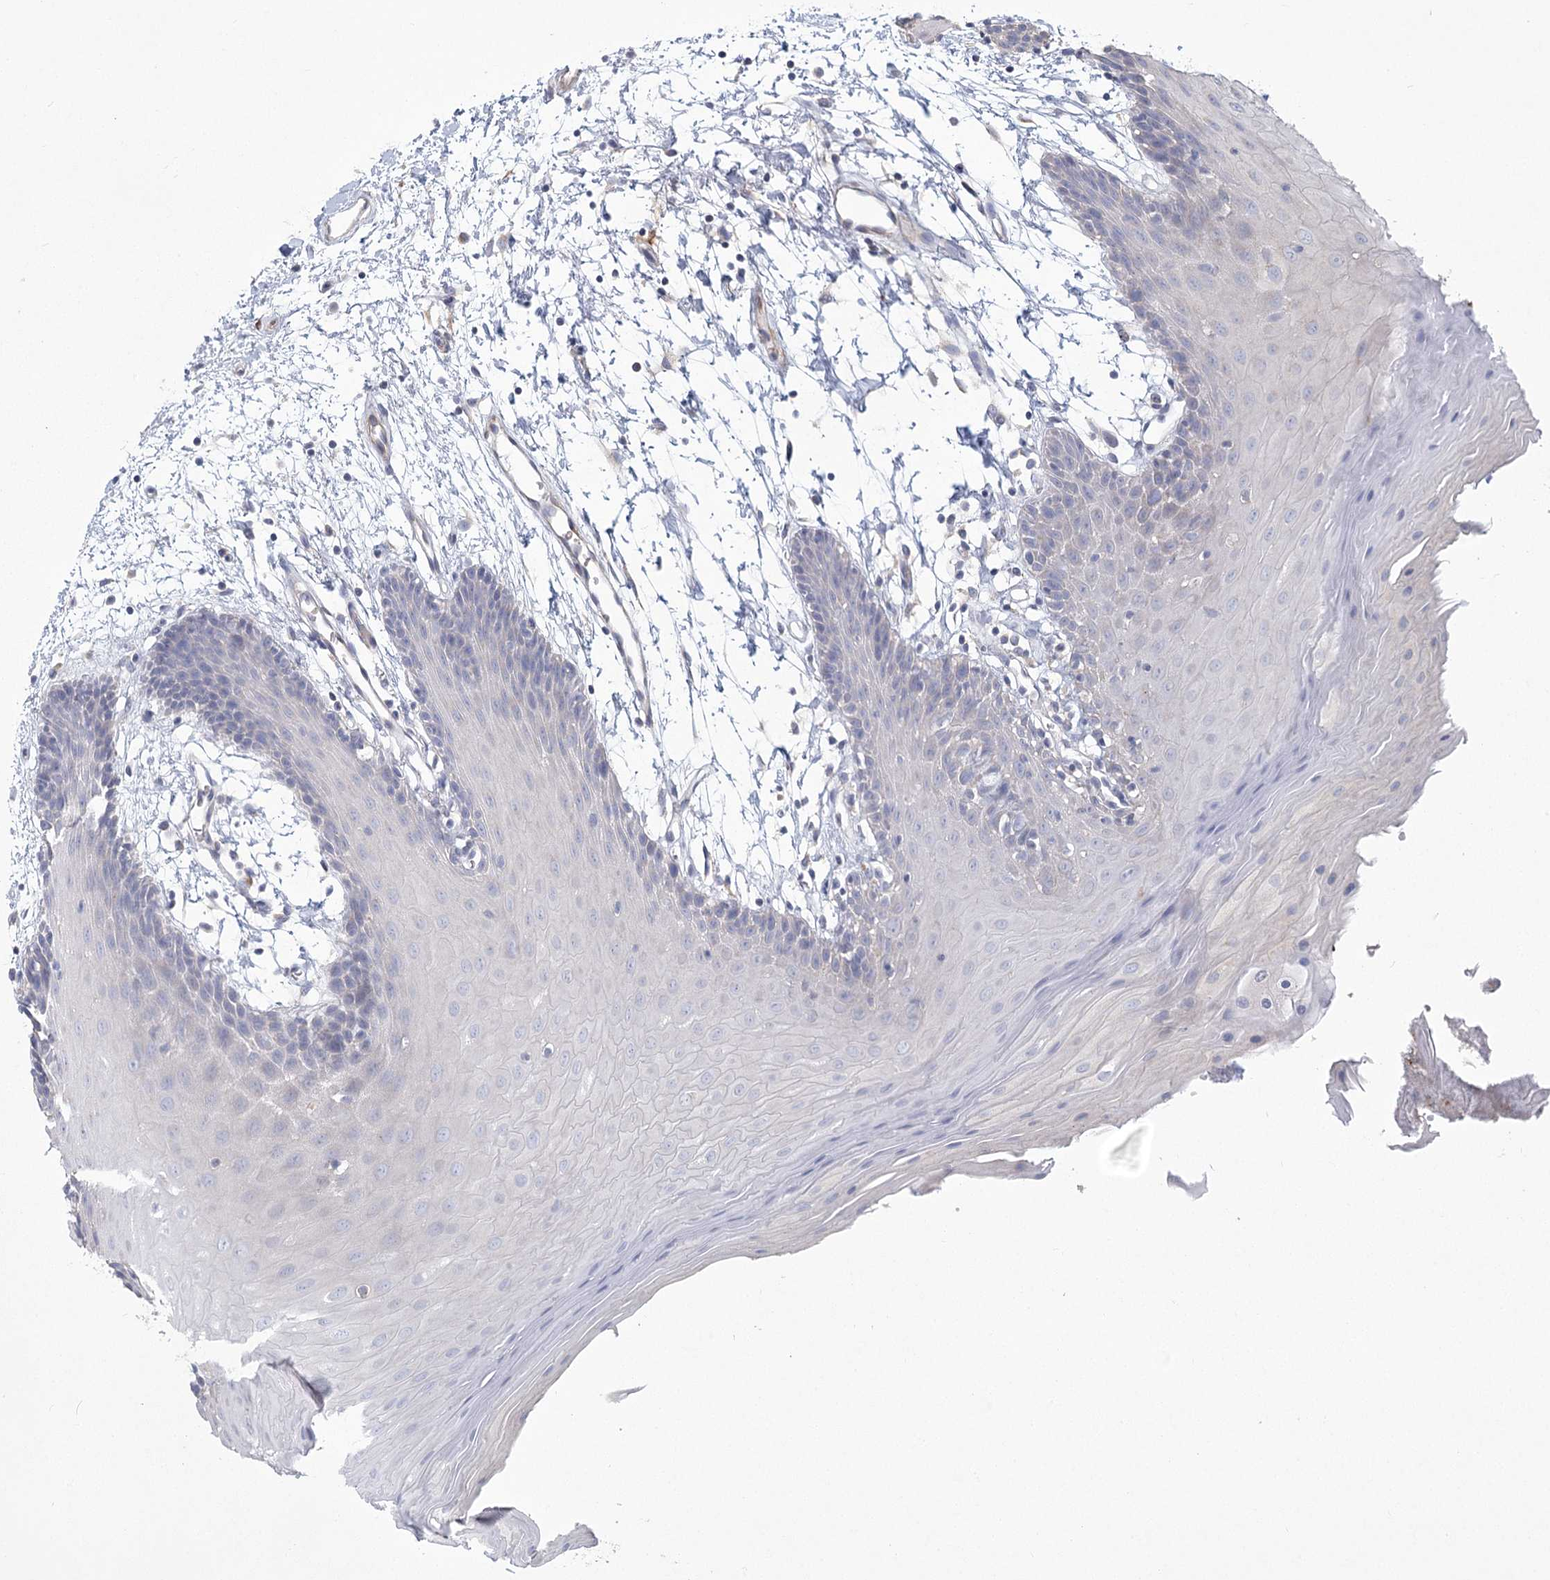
{"staining": {"intensity": "negative", "quantity": "none", "location": "none"}, "tissue": "oral mucosa", "cell_type": "Squamous epithelial cells", "image_type": "normal", "snomed": [{"axis": "morphology", "description": "Normal tissue, NOS"}, {"axis": "topography", "description": "Skeletal muscle"}, {"axis": "topography", "description": "Oral tissue"}, {"axis": "topography", "description": "Salivary gland"}, {"axis": "topography", "description": "Peripheral nerve tissue"}], "caption": "Oral mucosa was stained to show a protein in brown. There is no significant expression in squamous epithelial cells. (DAB (3,3'-diaminobenzidine) immunohistochemistry visualized using brightfield microscopy, high magnification).", "gene": "CNTLN", "patient": {"sex": "male", "age": 54}}